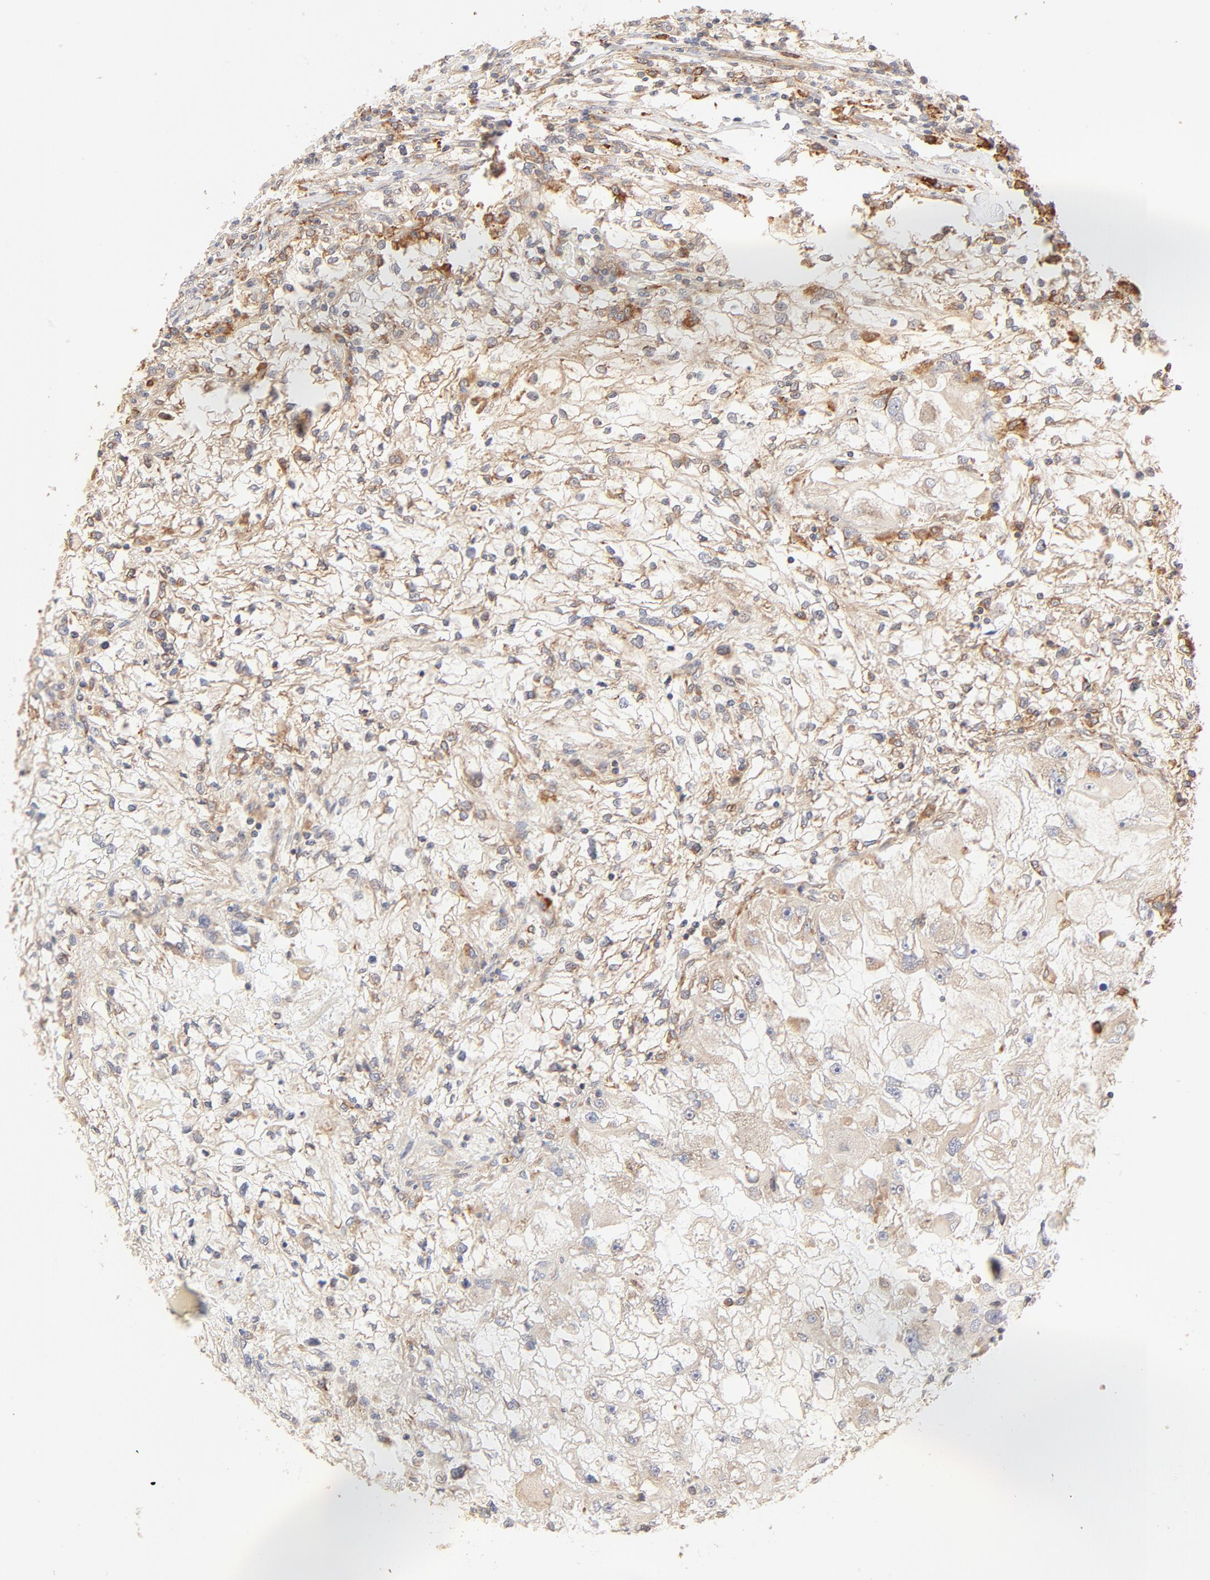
{"staining": {"intensity": "moderate", "quantity": ">75%", "location": "cytoplasmic/membranous"}, "tissue": "renal cancer", "cell_type": "Tumor cells", "image_type": "cancer", "snomed": [{"axis": "morphology", "description": "Adenocarcinoma, NOS"}, {"axis": "topography", "description": "Kidney"}], "caption": "Approximately >75% of tumor cells in human renal cancer demonstrate moderate cytoplasmic/membranous protein expression as visualized by brown immunohistochemical staining.", "gene": "PARP12", "patient": {"sex": "female", "age": 83}}